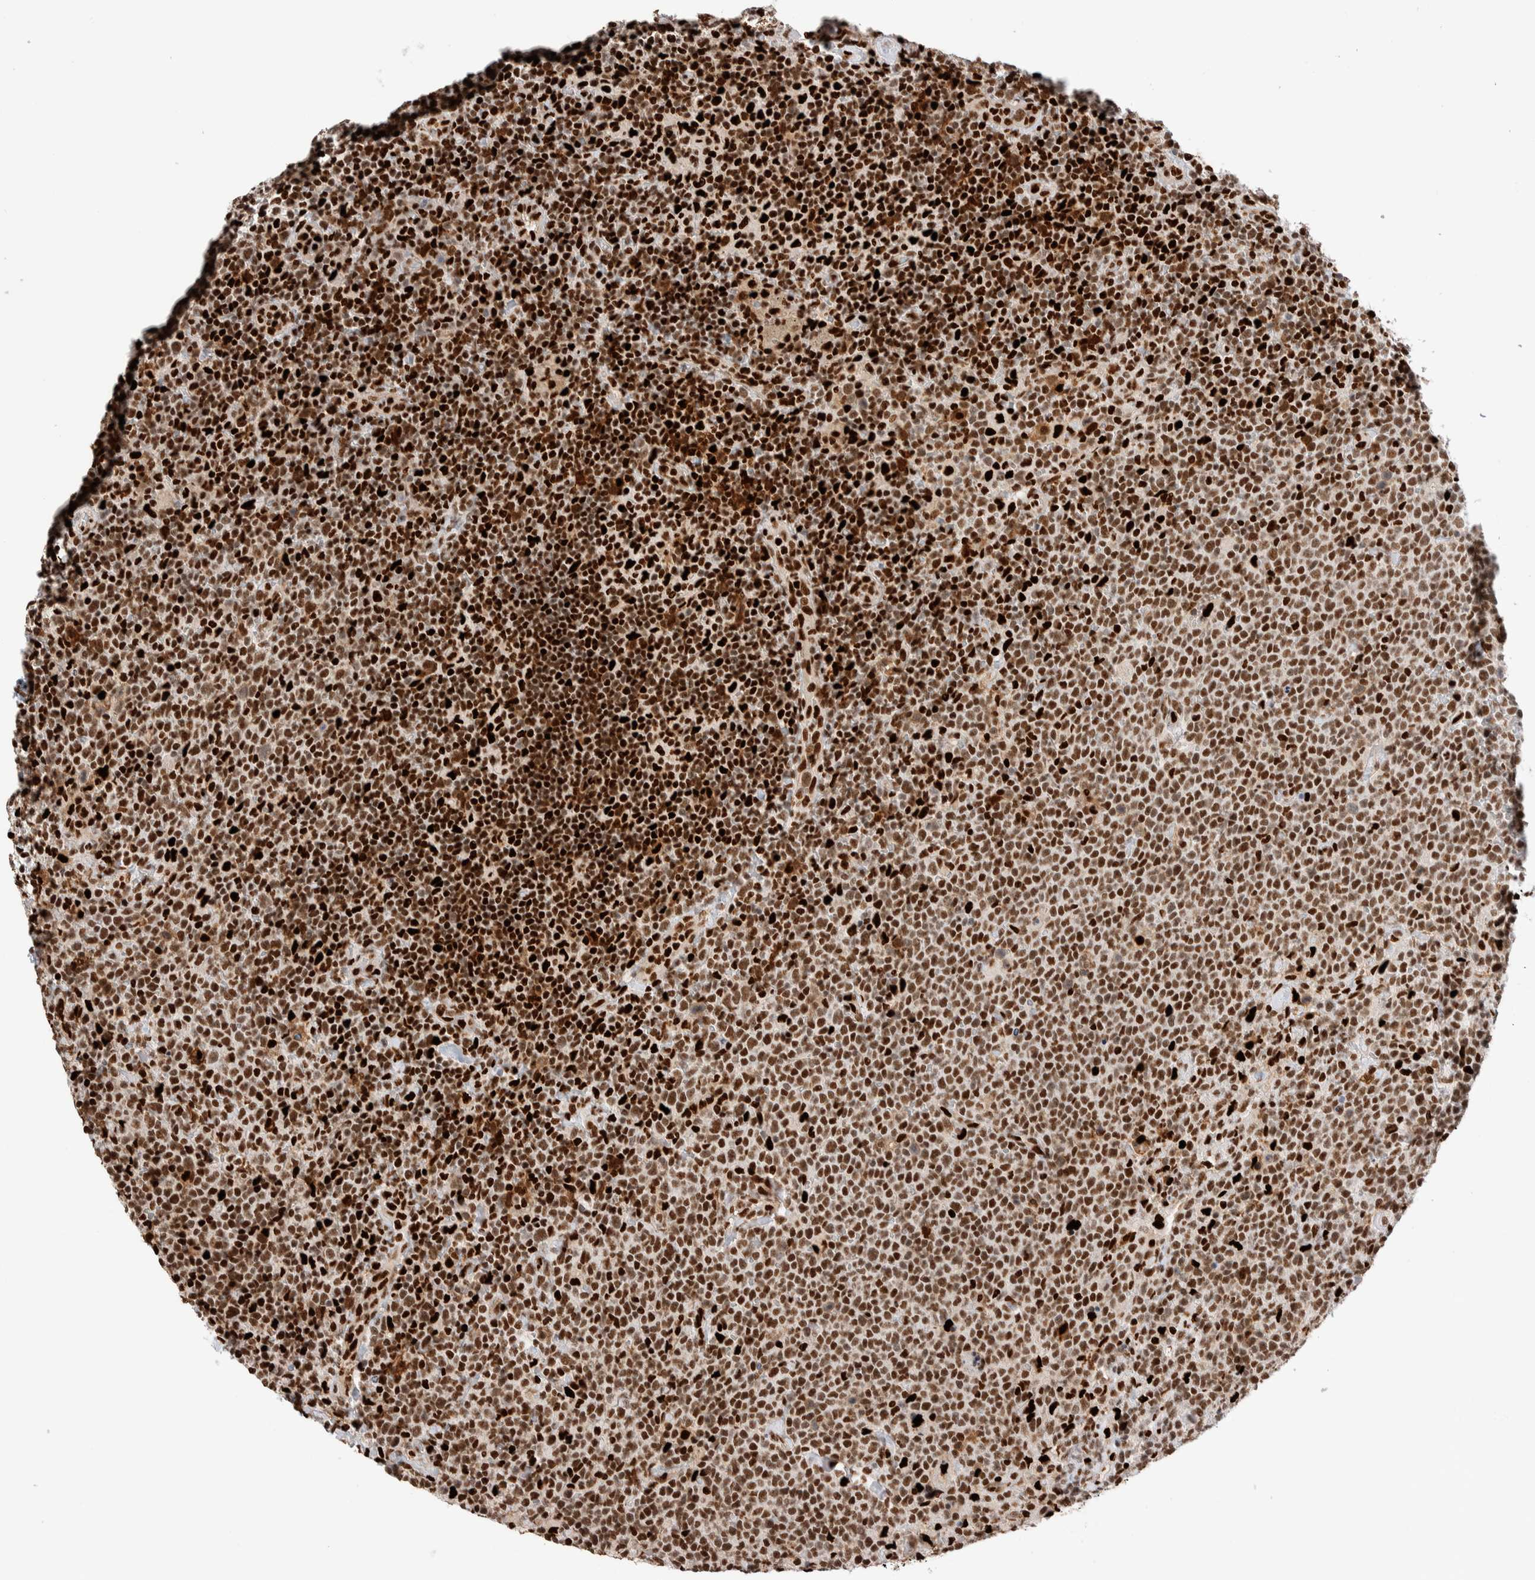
{"staining": {"intensity": "strong", "quantity": ">75%", "location": "nuclear"}, "tissue": "lymphoma", "cell_type": "Tumor cells", "image_type": "cancer", "snomed": [{"axis": "morphology", "description": "Malignant lymphoma, non-Hodgkin's type, High grade"}, {"axis": "topography", "description": "Lymph node"}], "caption": "Human high-grade malignant lymphoma, non-Hodgkin's type stained for a protein (brown) demonstrates strong nuclear positive positivity in approximately >75% of tumor cells.", "gene": "RNASEK-C17orf49", "patient": {"sex": "male", "age": 61}}